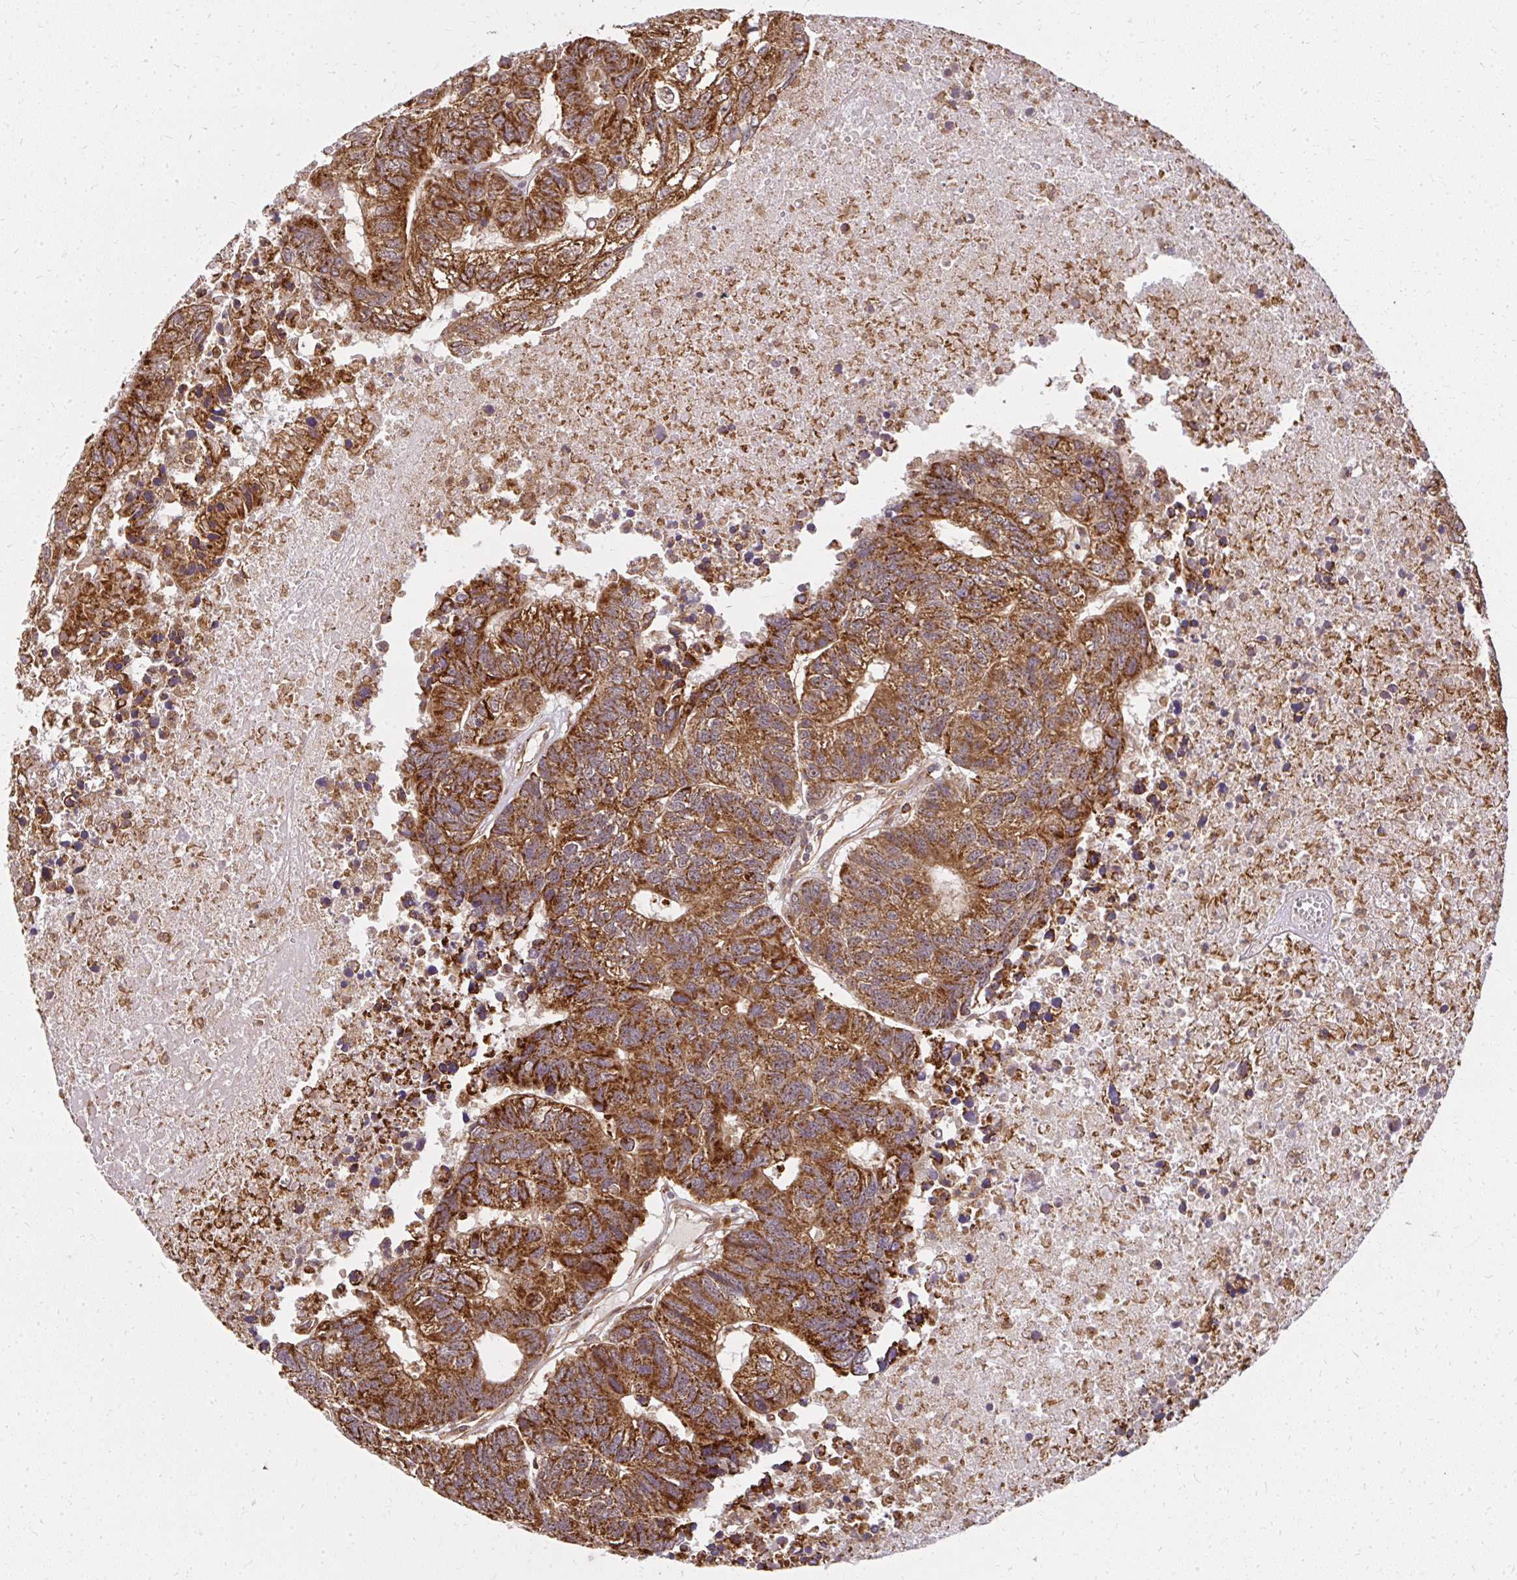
{"staining": {"intensity": "strong", "quantity": ">75%", "location": "cytoplasmic/membranous"}, "tissue": "colorectal cancer", "cell_type": "Tumor cells", "image_type": "cancer", "snomed": [{"axis": "morphology", "description": "Adenocarcinoma, NOS"}, {"axis": "topography", "description": "Colon"}], "caption": "Immunohistochemistry (IHC) micrograph of neoplastic tissue: colorectal cancer stained using immunohistochemistry (IHC) shows high levels of strong protein expression localized specifically in the cytoplasmic/membranous of tumor cells, appearing as a cytoplasmic/membranous brown color.", "gene": "GNS", "patient": {"sex": "female", "age": 48}}